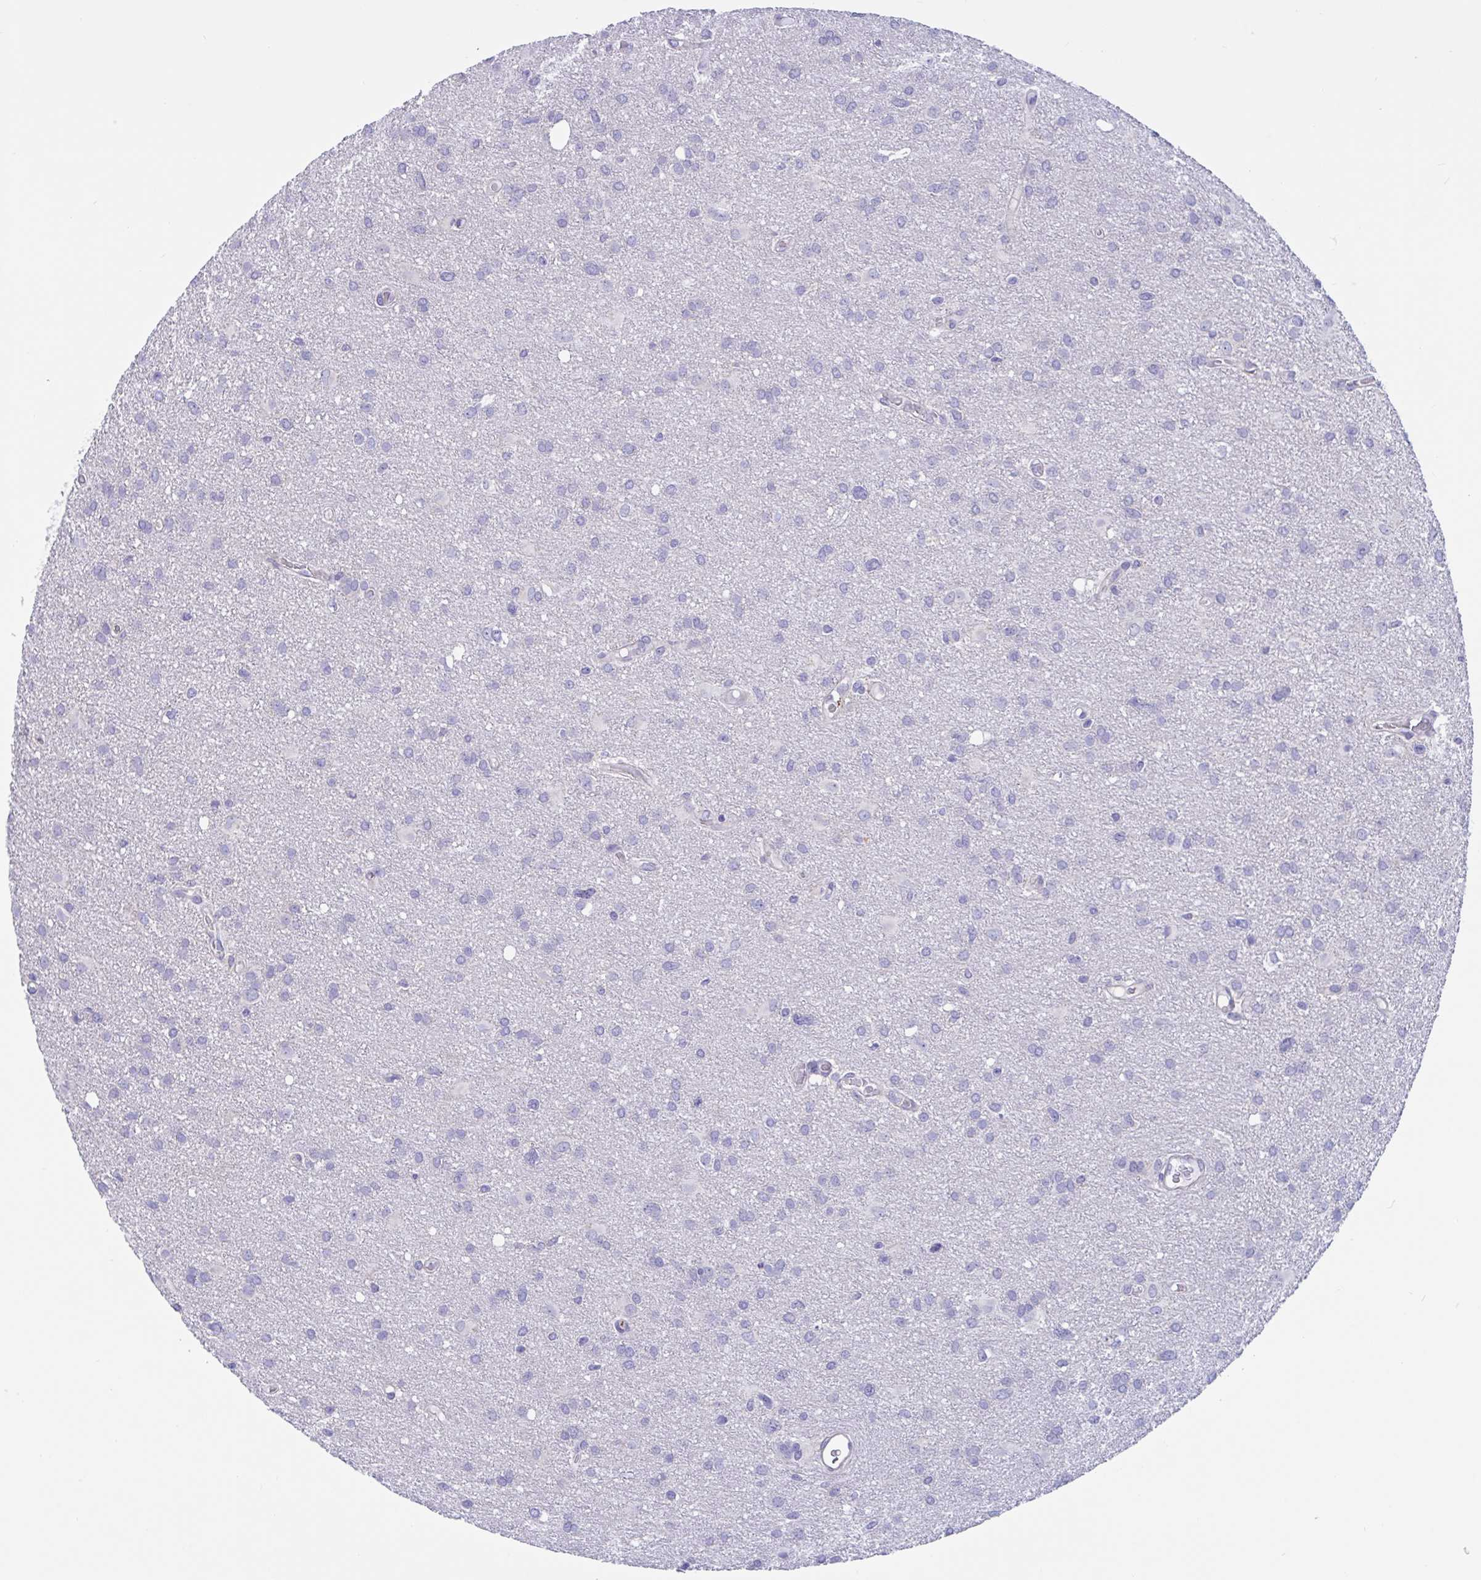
{"staining": {"intensity": "negative", "quantity": "none", "location": "none"}, "tissue": "glioma", "cell_type": "Tumor cells", "image_type": "cancer", "snomed": [{"axis": "morphology", "description": "Glioma, malignant, High grade"}, {"axis": "topography", "description": "Brain"}], "caption": "Glioma was stained to show a protein in brown. There is no significant expression in tumor cells.", "gene": "OXLD1", "patient": {"sex": "male", "age": 53}}